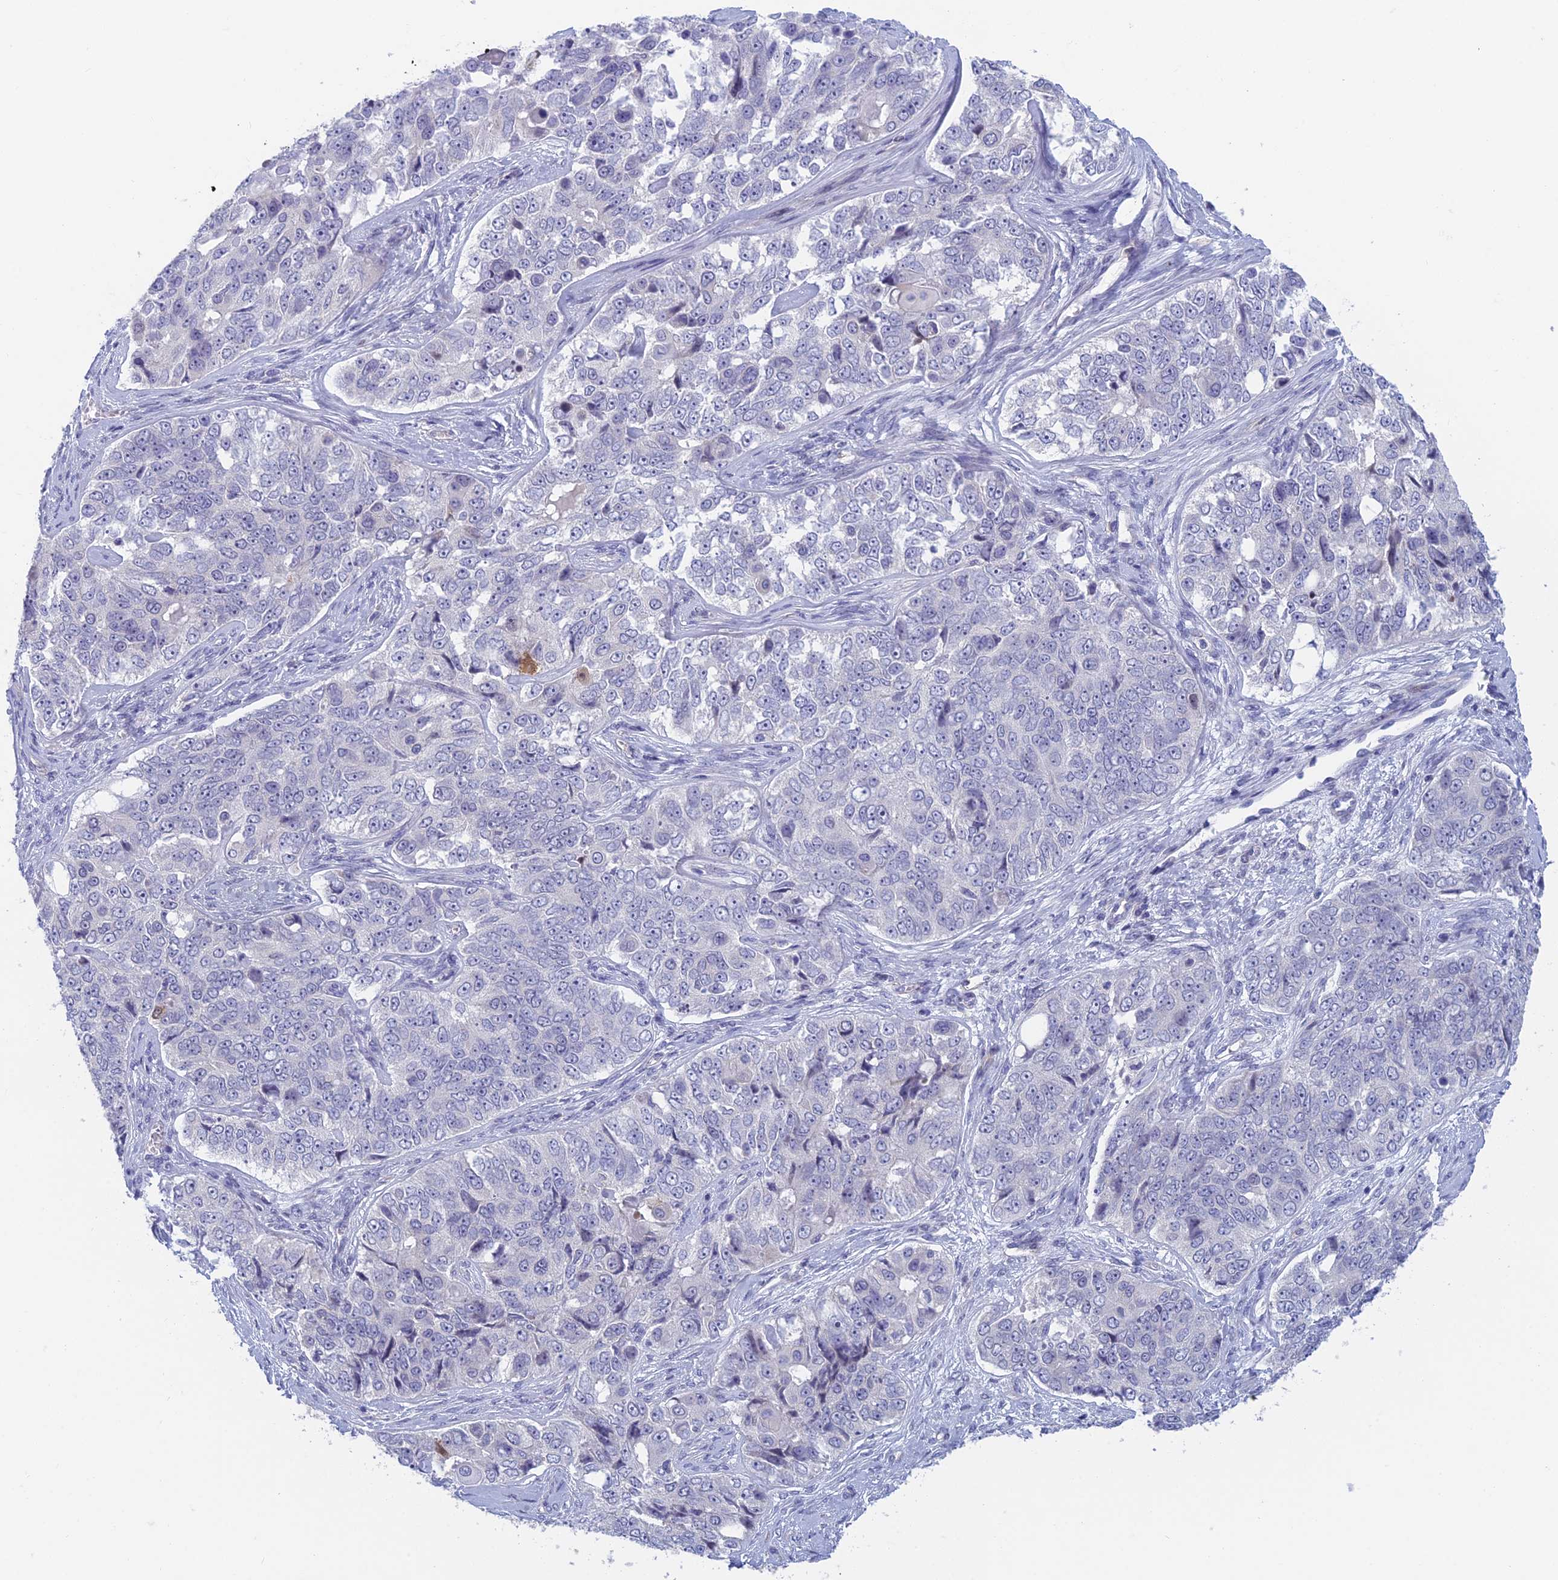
{"staining": {"intensity": "negative", "quantity": "none", "location": "none"}, "tissue": "ovarian cancer", "cell_type": "Tumor cells", "image_type": "cancer", "snomed": [{"axis": "morphology", "description": "Carcinoma, endometroid"}, {"axis": "topography", "description": "Ovary"}], "caption": "Immunohistochemistry (IHC) of human ovarian cancer shows no expression in tumor cells.", "gene": "PPP1R26", "patient": {"sex": "female", "age": 51}}